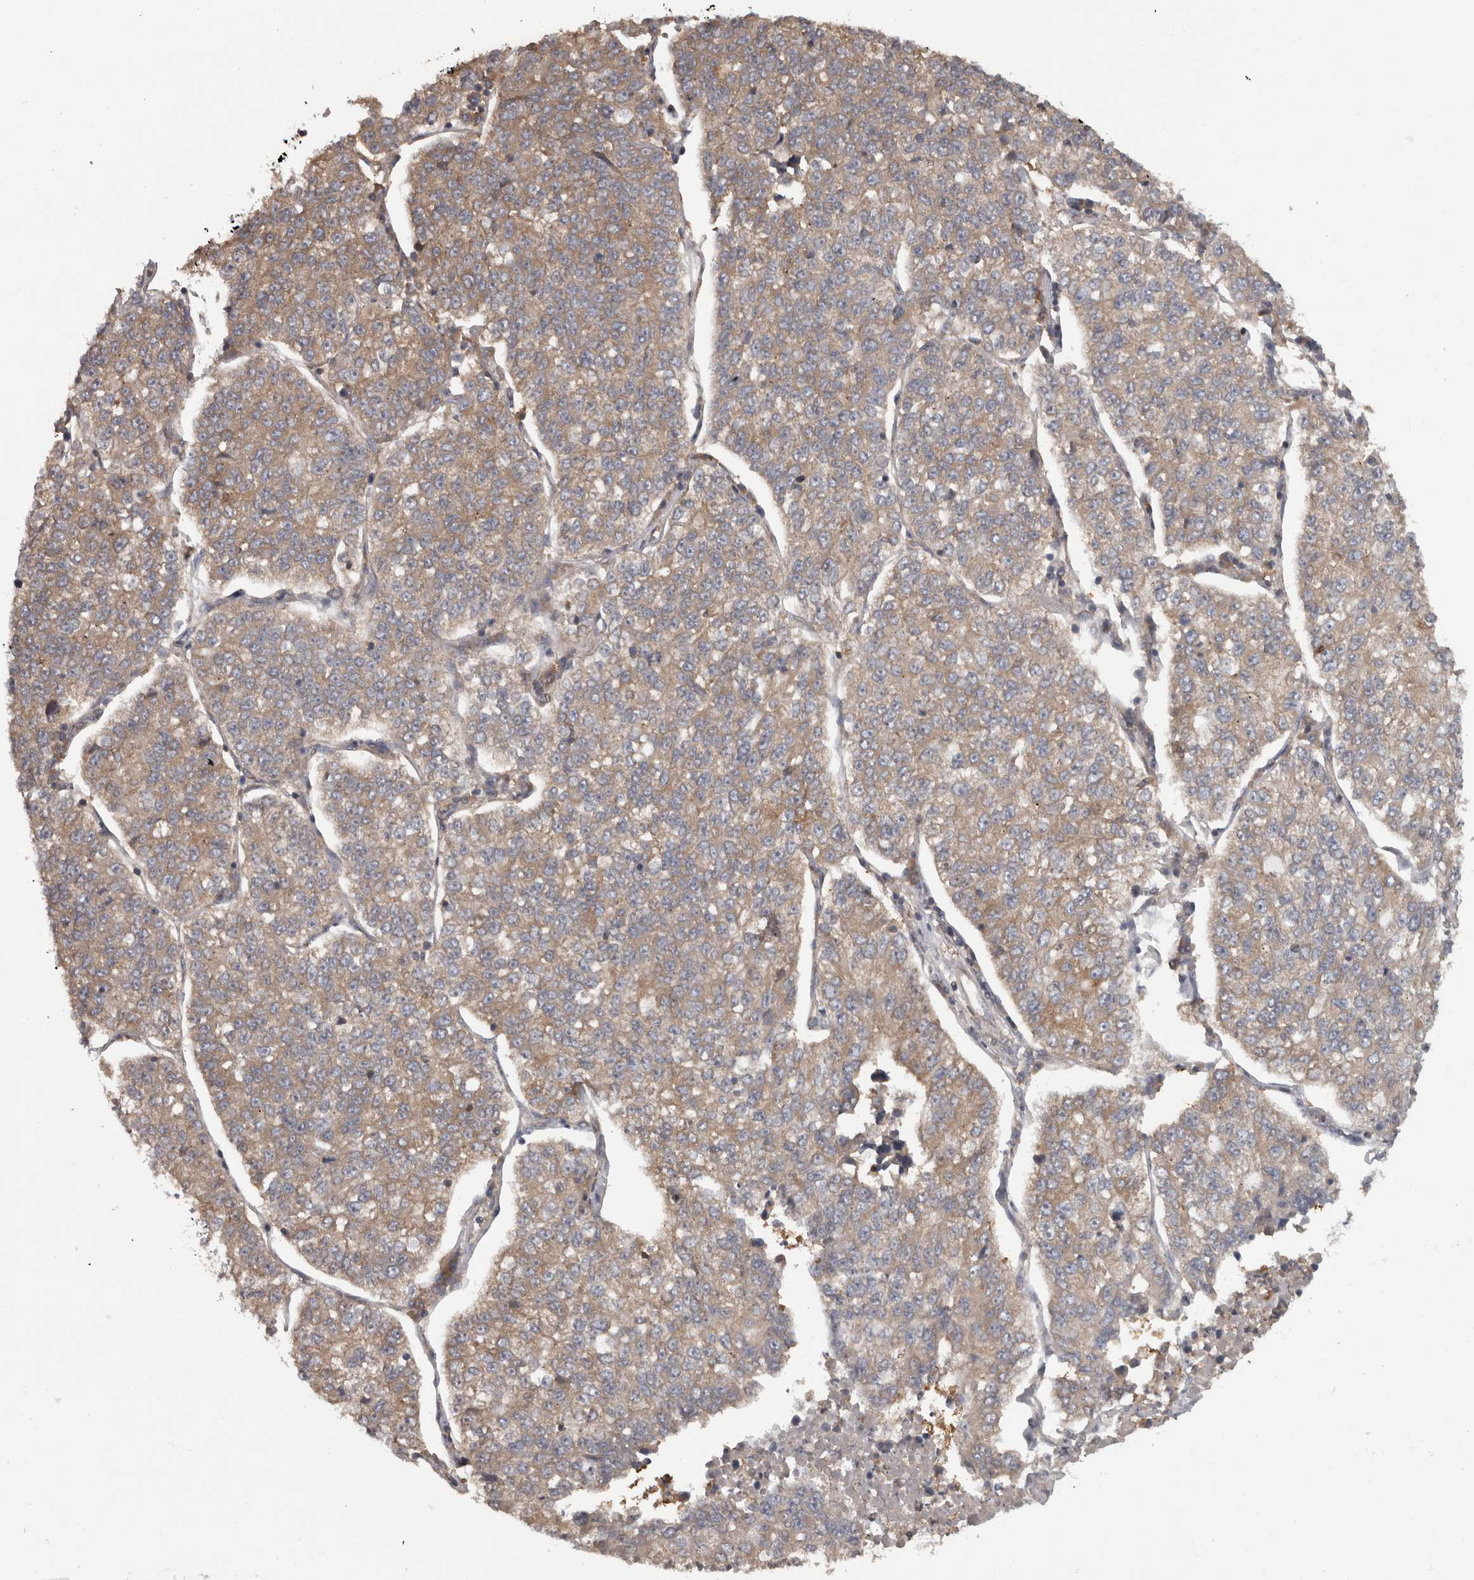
{"staining": {"intensity": "weak", "quantity": ">75%", "location": "cytoplasmic/membranous"}, "tissue": "lung cancer", "cell_type": "Tumor cells", "image_type": "cancer", "snomed": [{"axis": "morphology", "description": "Adenocarcinoma, NOS"}, {"axis": "topography", "description": "Lung"}], "caption": "The photomicrograph shows immunohistochemical staining of adenocarcinoma (lung). There is weak cytoplasmic/membranous staining is present in about >75% of tumor cells.", "gene": "MICU3", "patient": {"sex": "male", "age": 49}}